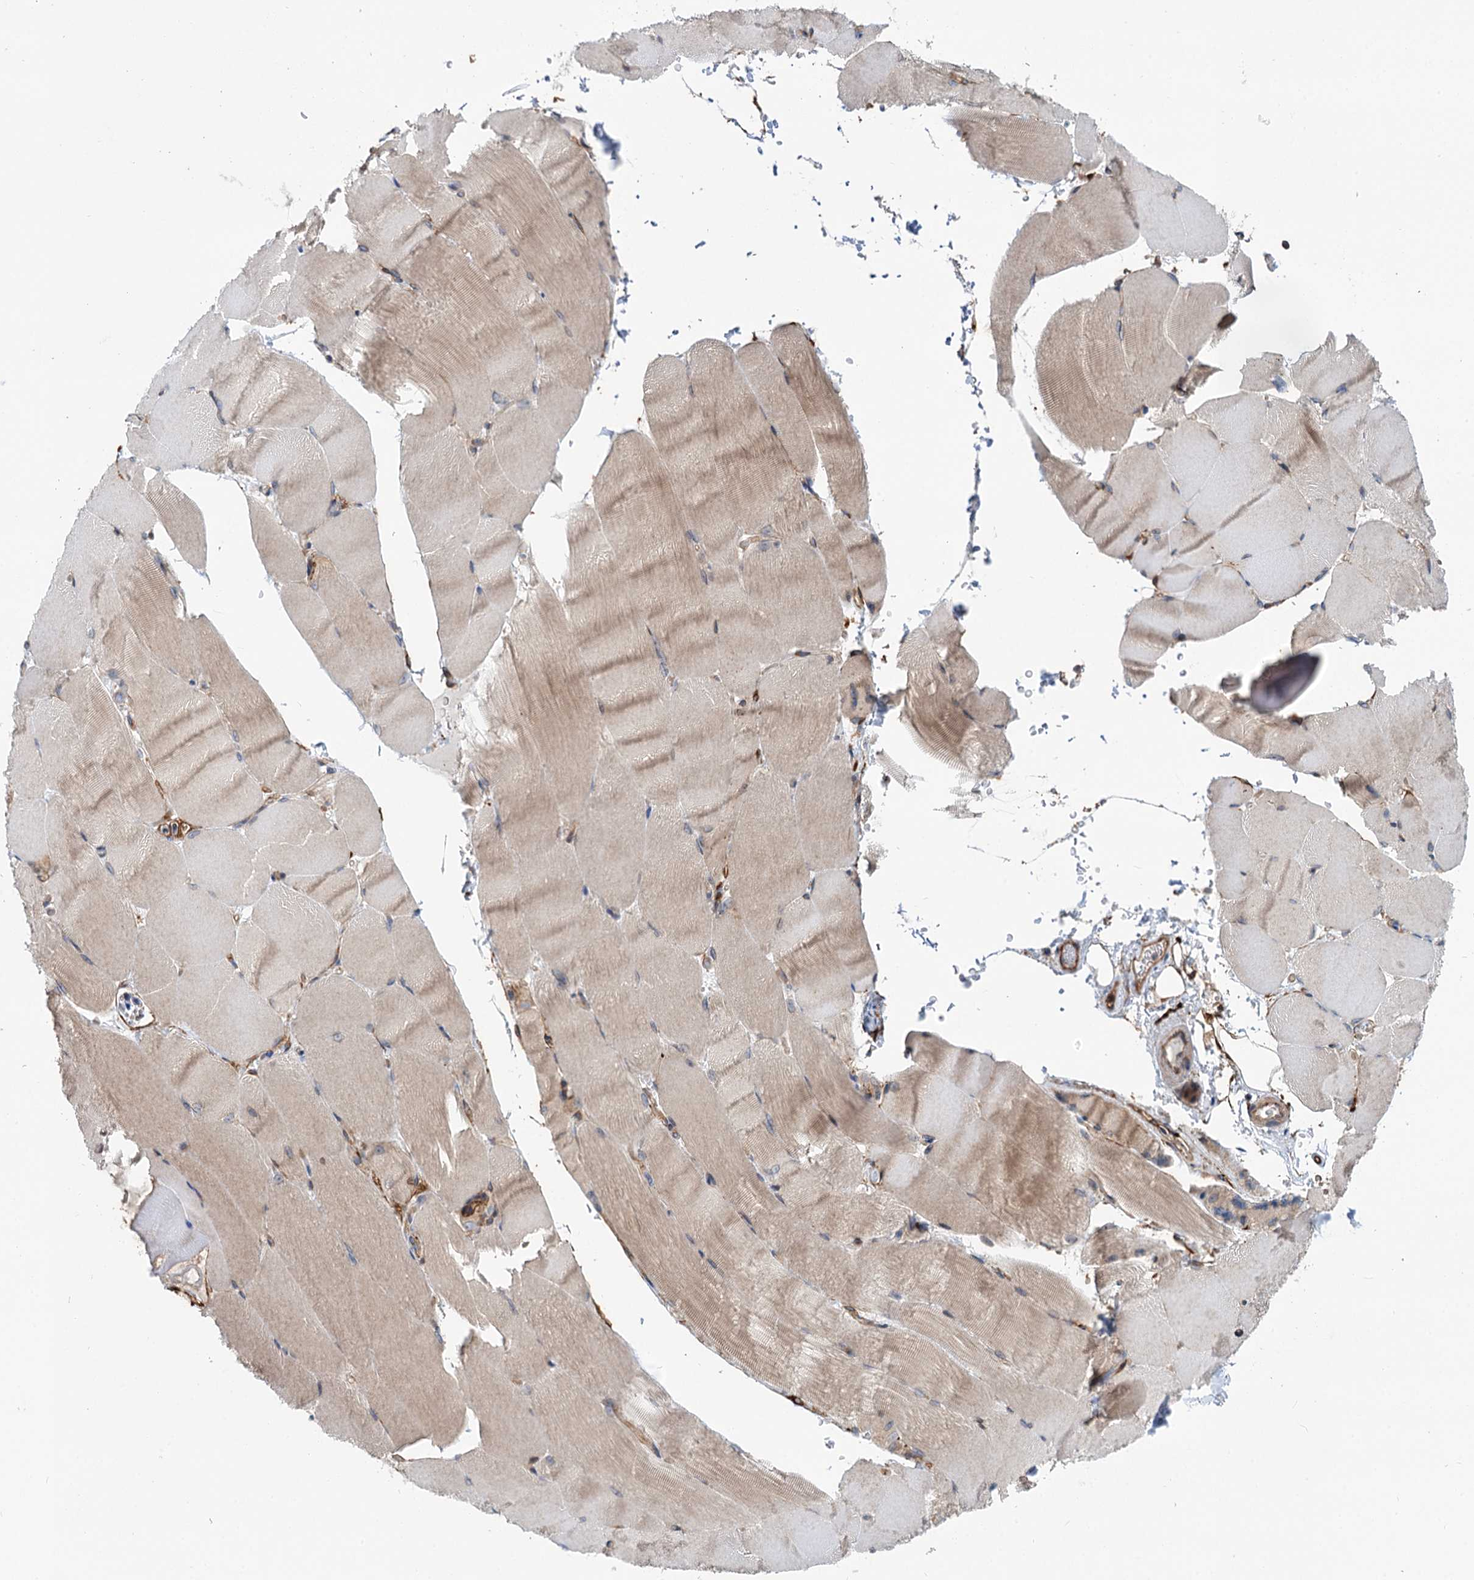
{"staining": {"intensity": "weak", "quantity": "25%-75%", "location": "cytoplasmic/membranous"}, "tissue": "skeletal muscle", "cell_type": "Myocytes", "image_type": "normal", "snomed": [{"axis": "morphology", "description": "Normal tissue, NOS"}, {"axis": "topography", "description": "Skeletal muscle"}, {"axis": "topography", "description": "Parathyroid gland"}], "caption": "Protein staining exhibits weak cytoplasmic/membranous positivity in about 25%-75% of myocytes in benign skeletal muscle.", "gene": "PTDSS2", "patient": {"sex": "female", "age": 37}}